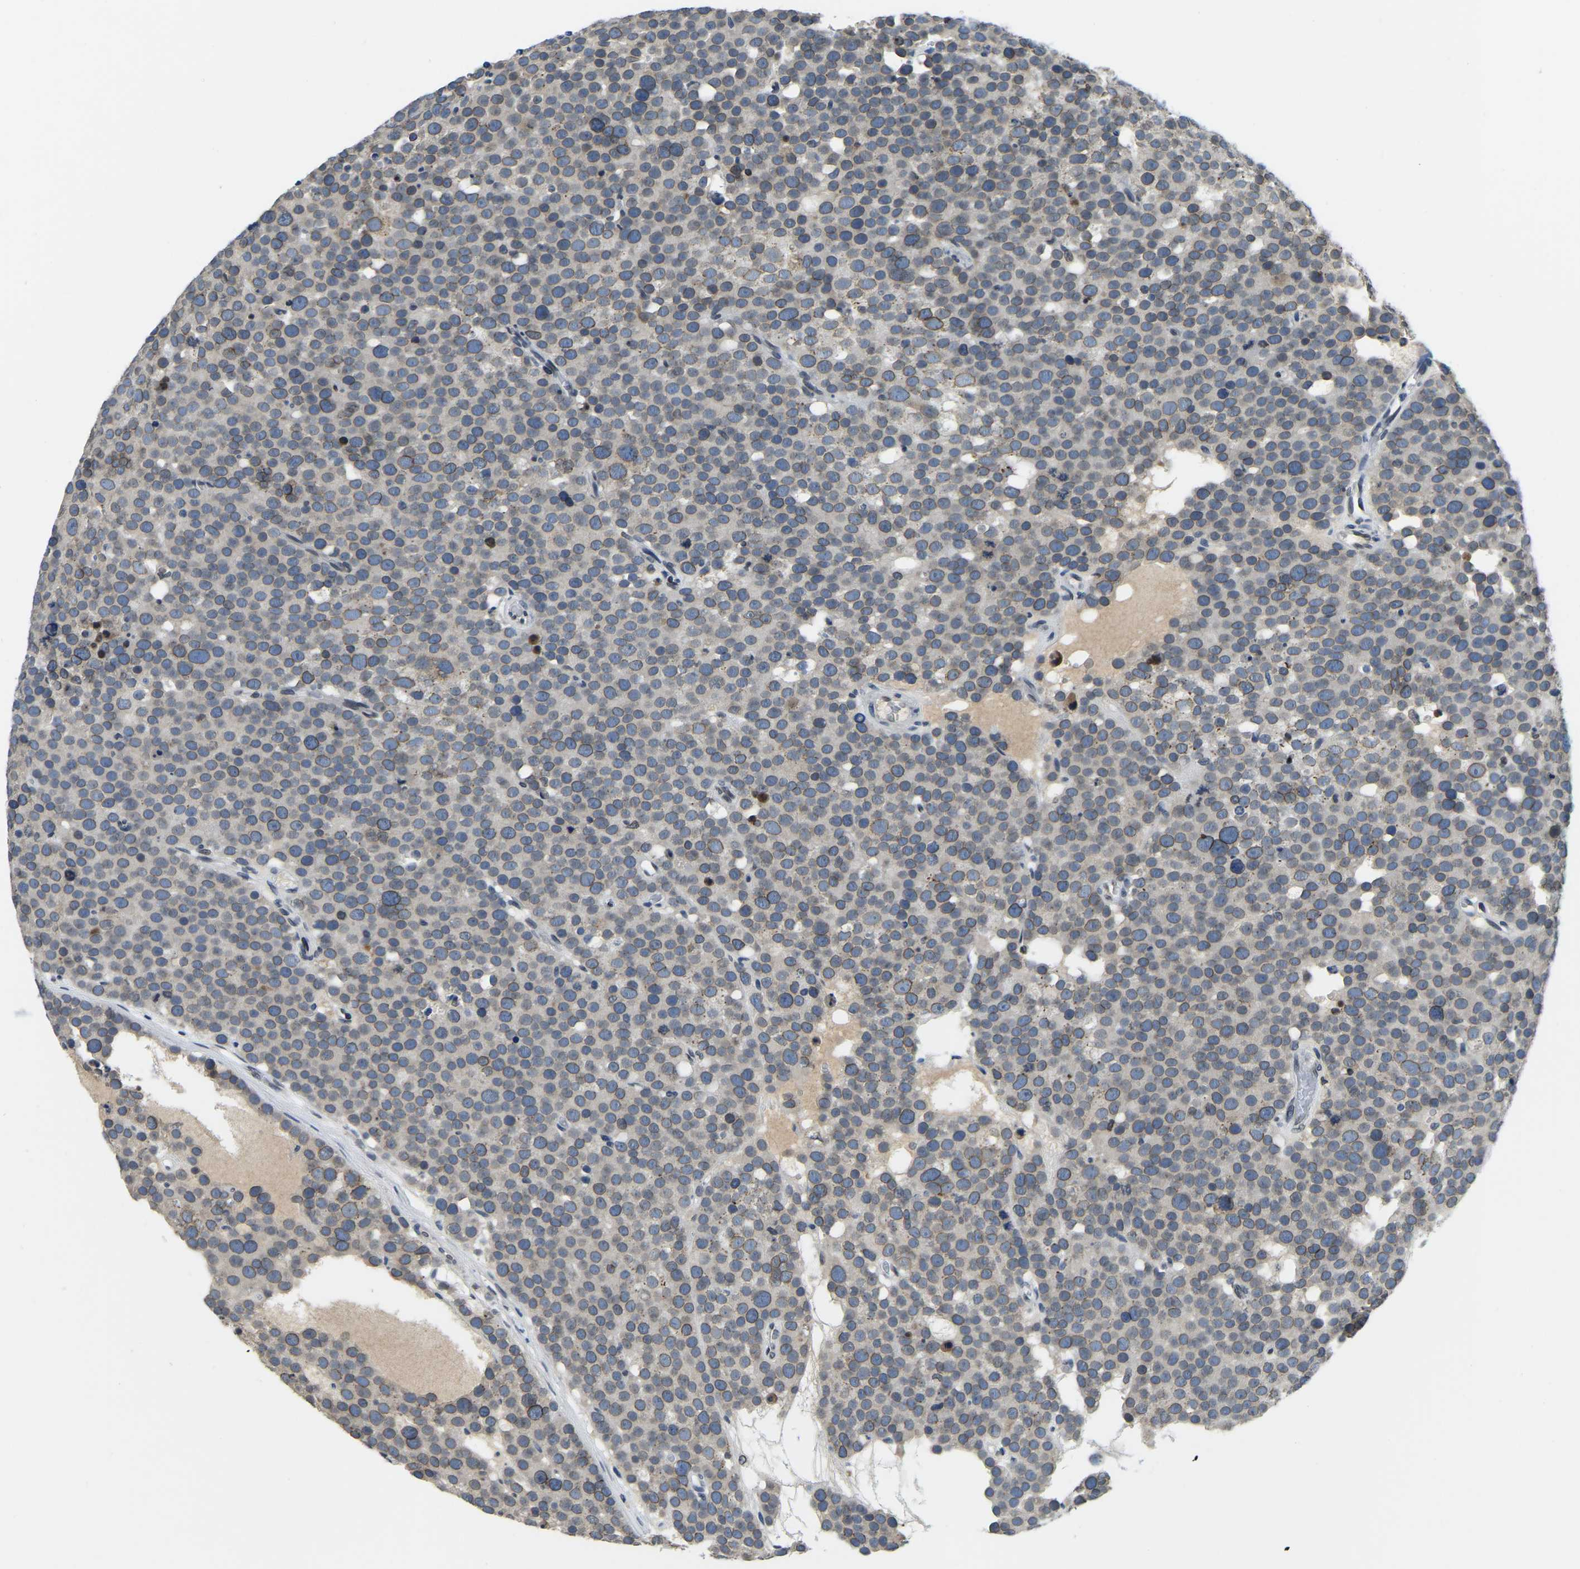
{"staining": {"intensity": "weak", "quantity": ">75%", "location": "cytoplasmic/membranous,nuclear"}, "tissue": "testis cancer", "cell_type": "Tumor cells", "image_type": "cancer", "snomed": [{"axis": "morphology", "description": "Seminoma, NOS"}, {"axis": "topography", "description": "Testis"}], "caption": "Testis cancer stained with a protein marker shows weak staining in tumor cells.", "gene": "RANBP2", "patient": {"sex": "male", "age": 71}}